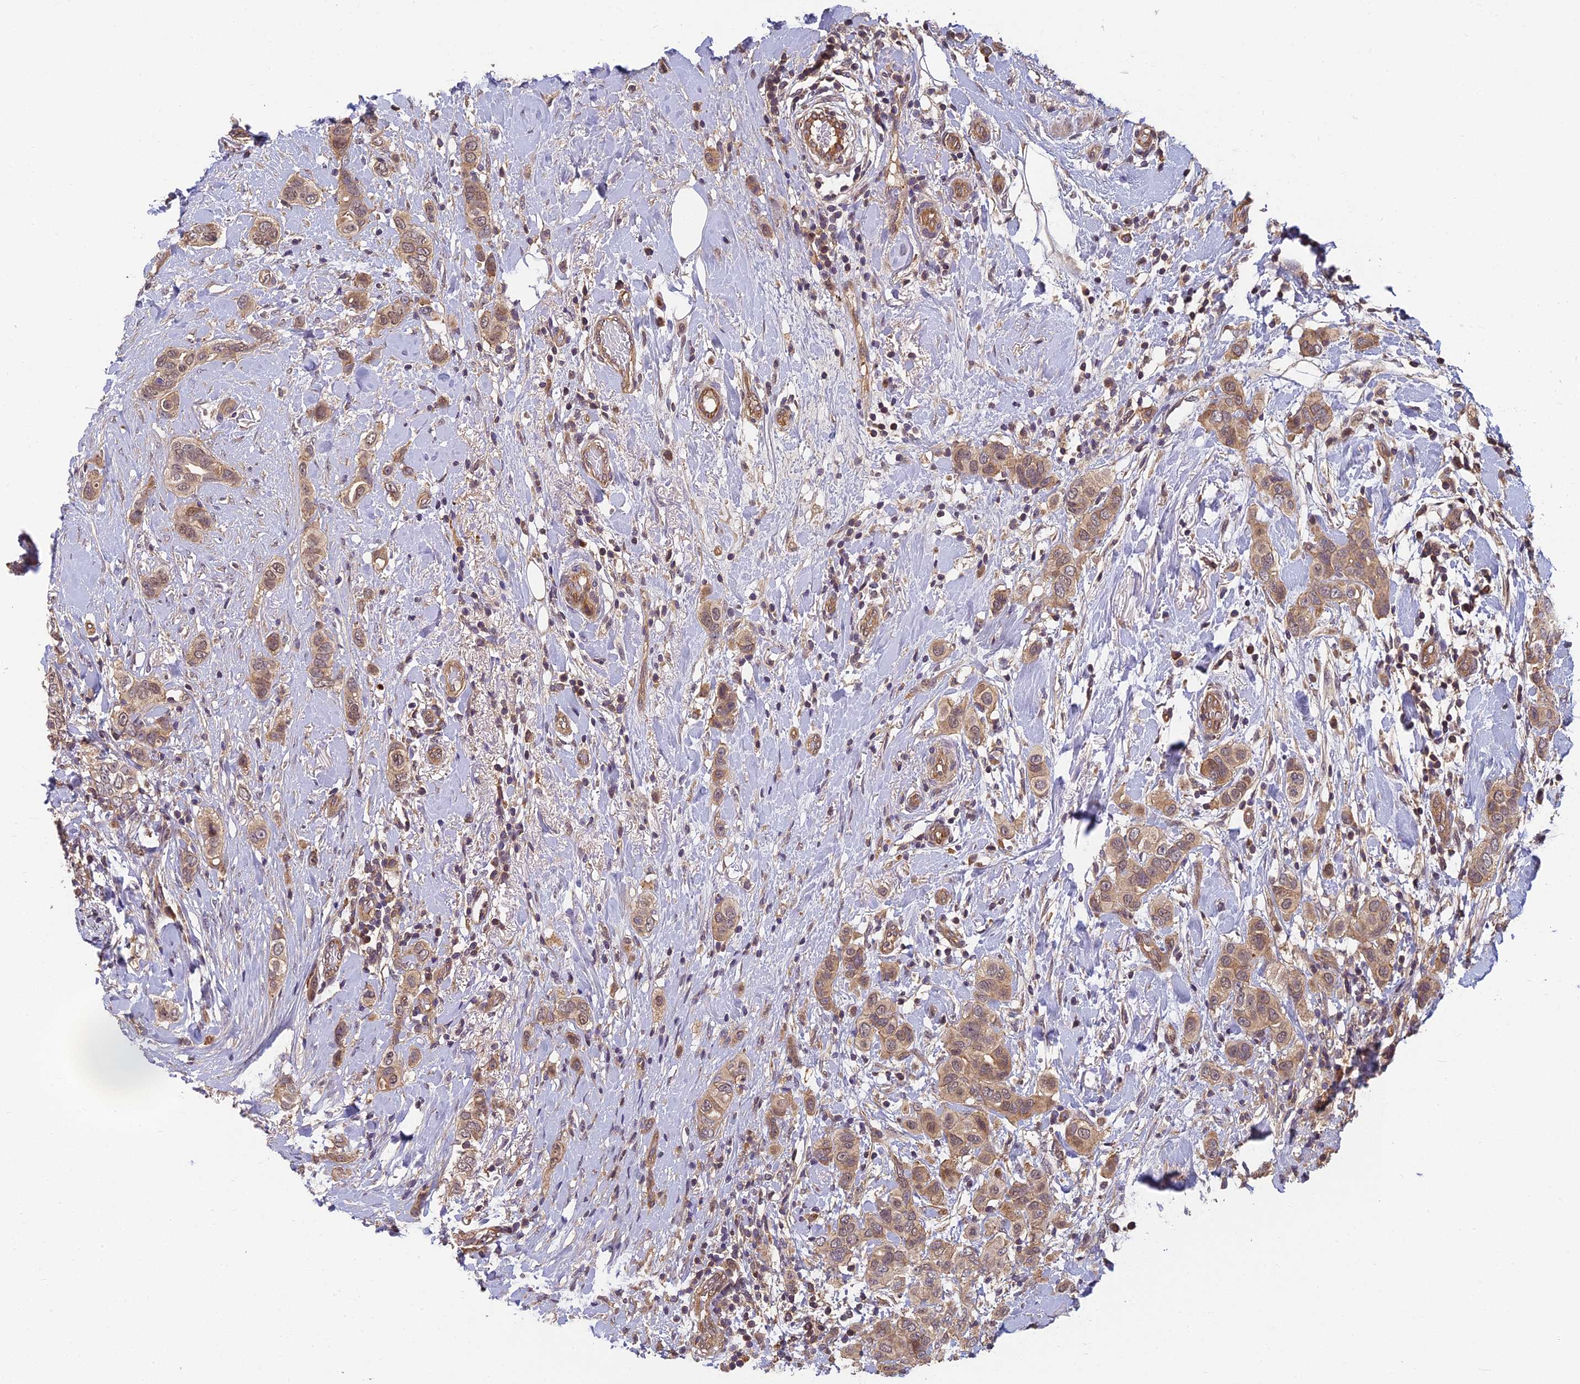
{"staining": {"intensity": "weak", "quantity": ">75%", "location": "cytoplasmic/membranous"}, "tissue": "breast cancer", "cell_type": "Tumor cells", "image_type": "cancer", "snomed": [{"axis": "morphology", "description": "Lobular carcinoma"}, {"axis": "topography", "description": "Breast"}], "caption": "An image of human breast cancer stained for a protein reveals weak cytoplasmic/membranous brown staining in tumor cells. (brown staining indicates protein expression, while blue staining denotes nuclei).", "gene": "PIKFYVE", "patient": {"sex": "female", "age": 51}}